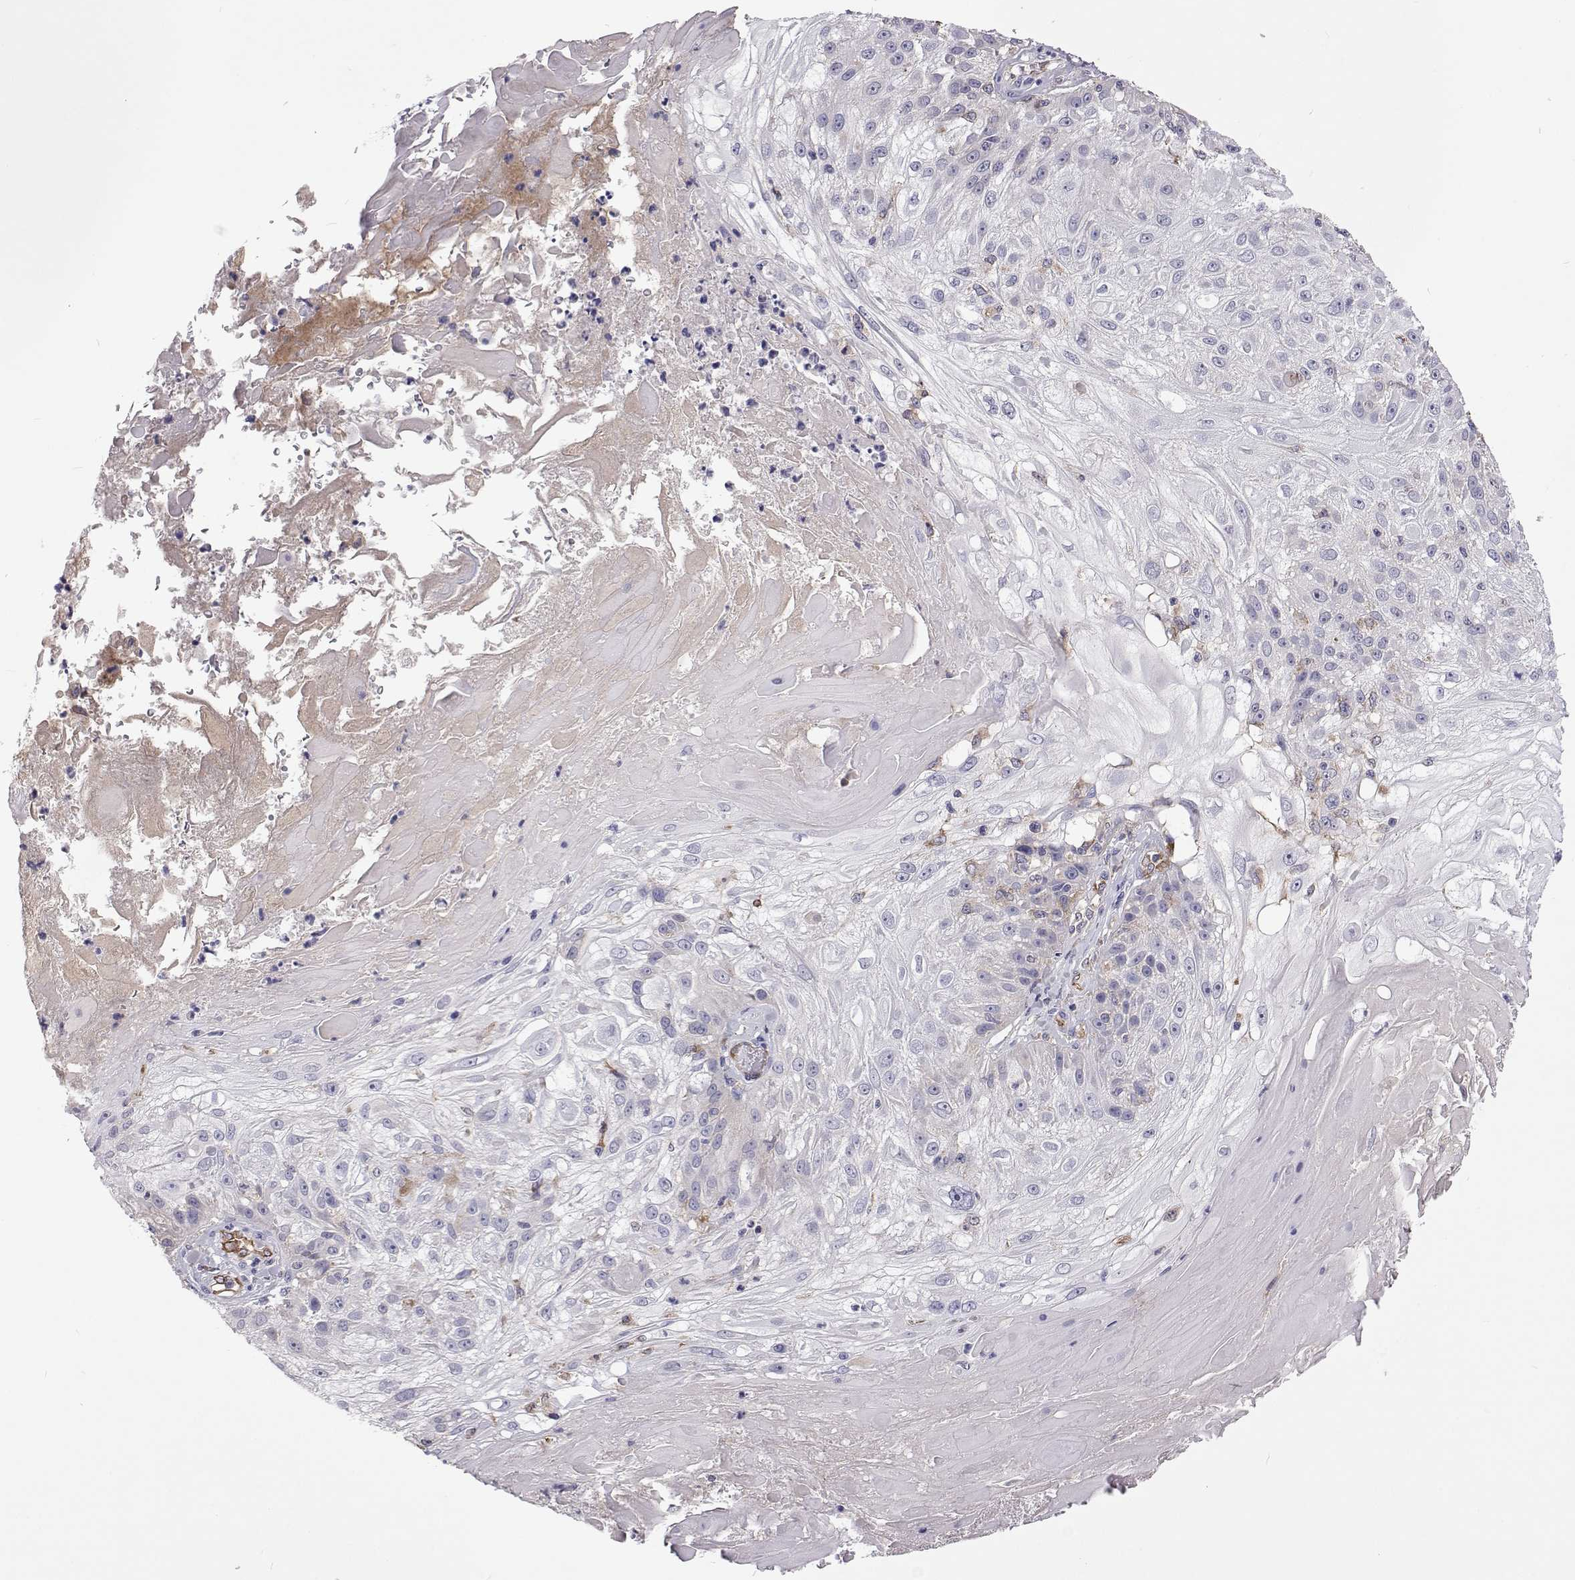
{"staining": {"intensity": "negative", "quantity": "none", "location": "none"}, "tissue": "skin cancer", "cell_type": "Tumor cells", "image_type": "cancer", "snomed": [{"axis": "morphology", "description": "Normal tissue, NOS"}, {"axis": "morphology", "description": "Squamous cell carcinoma, NOS"}, {"axis": "topography", "description": "Skin"}], "caption": "An IHC photomicrograph of squamous cell carcinoma (skin) is shown. There is no staining in tumor cells of squamous cell carcinoma (skin).", "gene": "TCF15", "patient": {"sex": "female", "age": 83}}